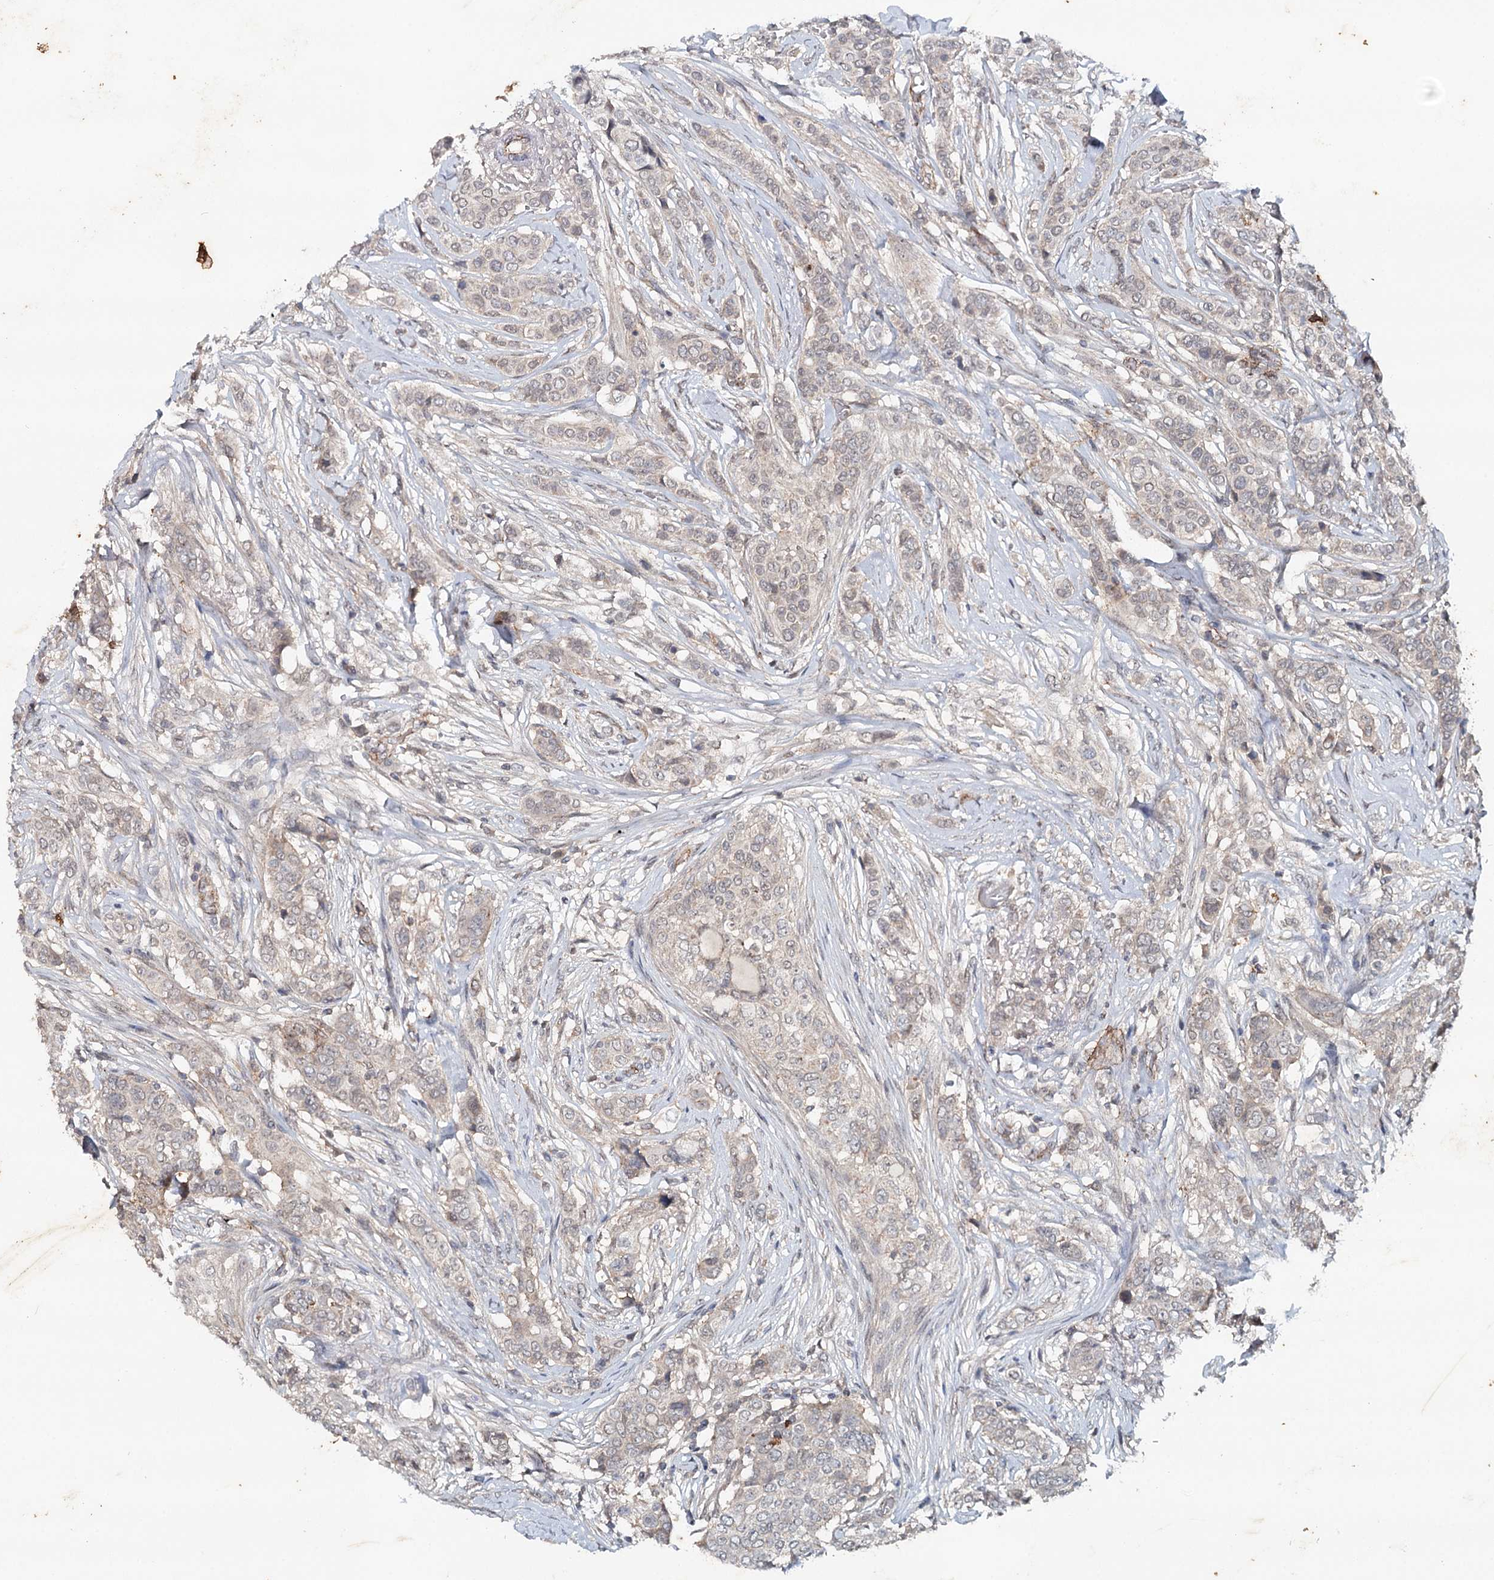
{"staining": {"intensity": "weak", "quantity": "<25%", "location": "cytoplasmic/membranous"}, "tissue": "breast cancer", "cell_type": "Tumor cells", "image_type": "cancer", "snomed": [{"axis": "morphology", "description": "Lobular carcinoma"}, {"axis": "topography", "description": "Breast"}], "caption": "Breast cancer (lobular carcinoma) was stained to show a protein in brown. There is no significant expression in tumor cells.", "gene": "SYNPO", "patient": {"sex": "female", "age": 51}}